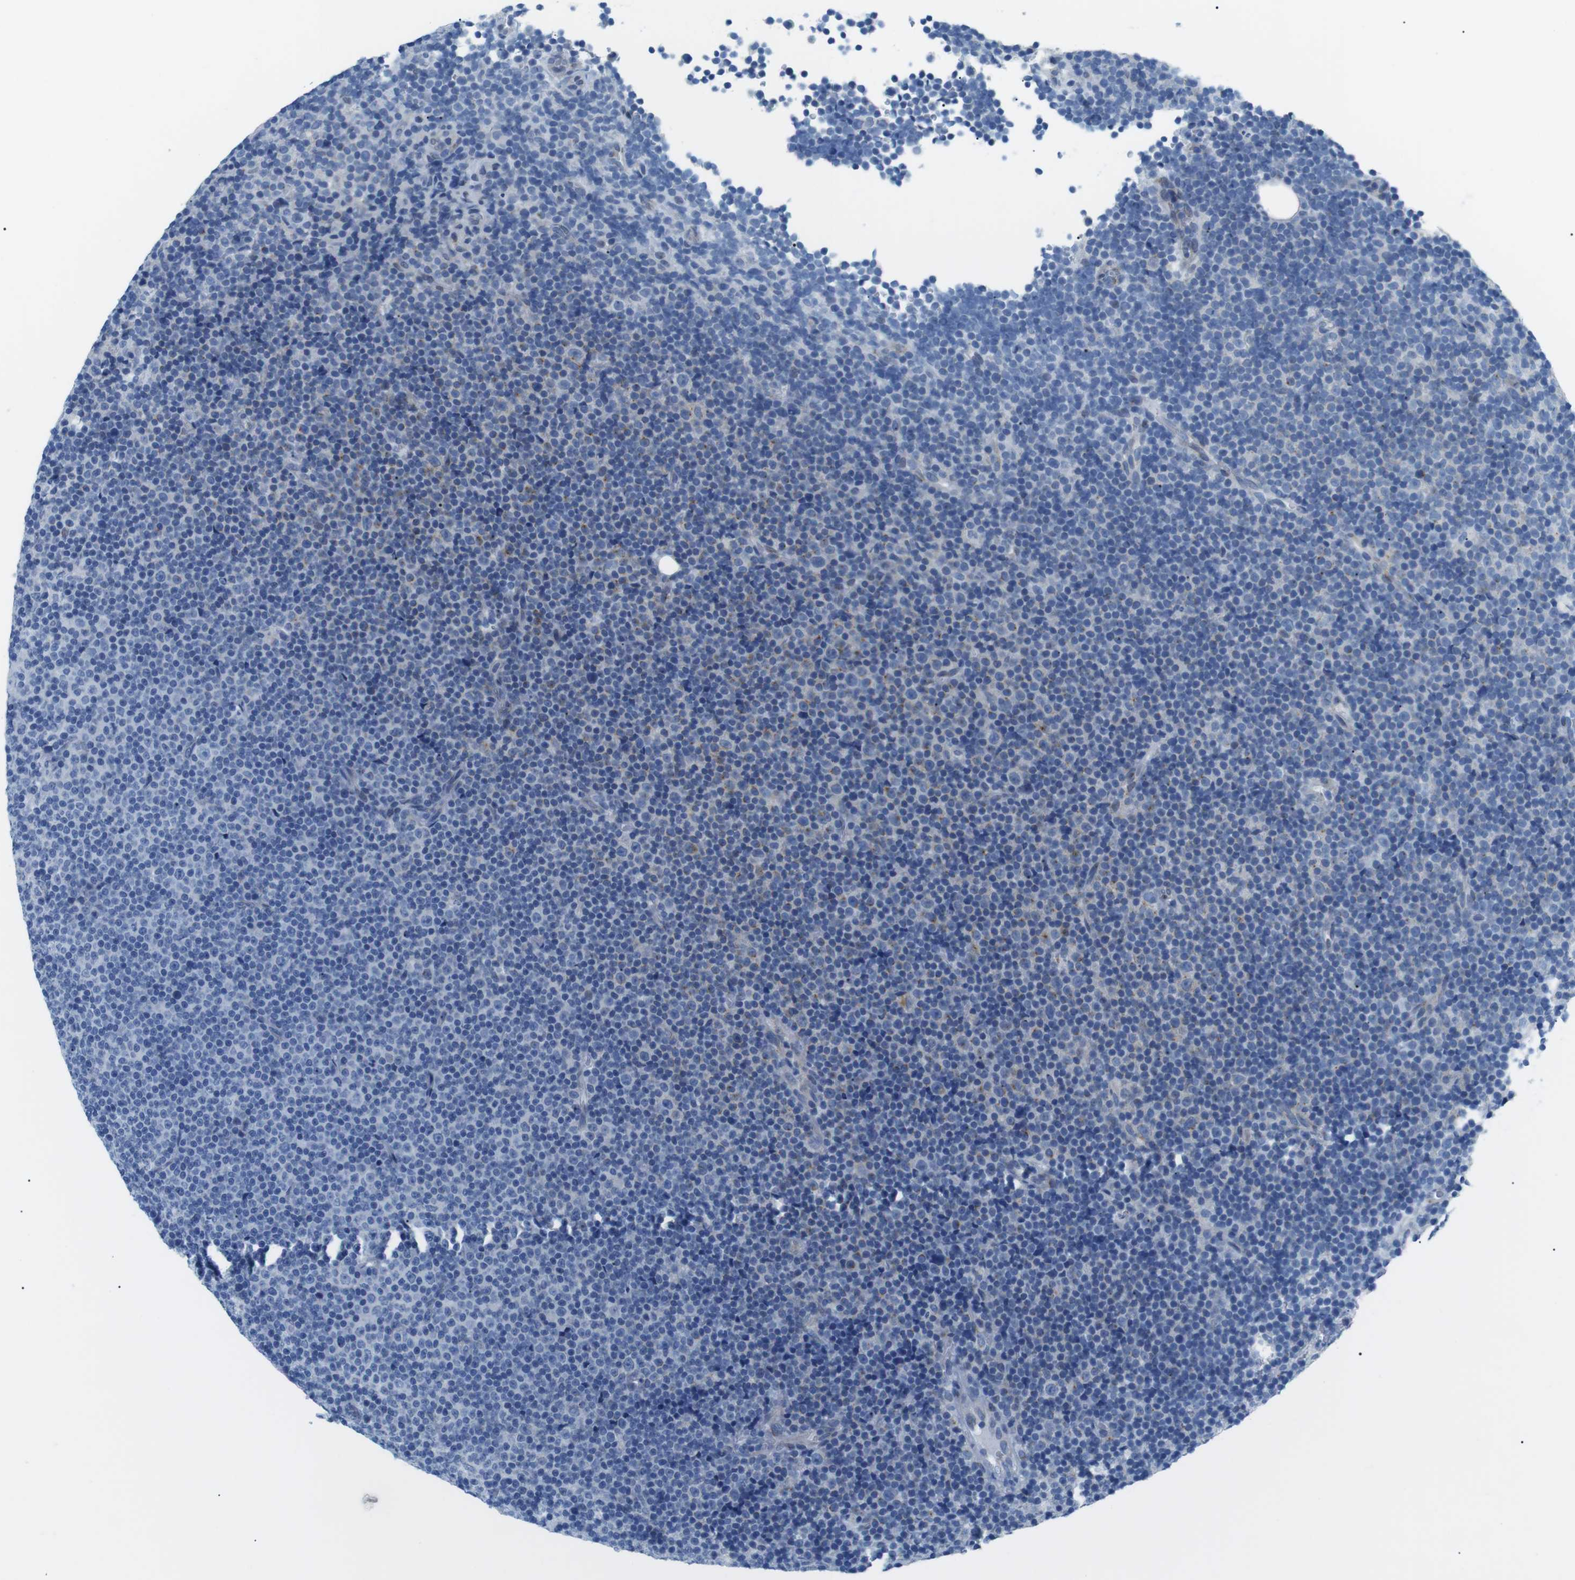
{"staining": {"intensity": "negative", "quantity": "none", "location": "none"}, "tissue": "lymphoma", "cell_type": "Tumor cells", "image_type": "cancer", "snomed": [{"axis": "morphology", "description": "Malignant lymphoma, non-Hodgkin's type, Low grade"}, {"axis": "topography", "description": "Lymph node"}], "caption": "Protein analysis of low-grade malignant lymphoma, non-Hodgkin's type exhibits no significant positivity in tumor cells.", "gene": "MUC2", "patient": {"sex": "female", "age": 67}}